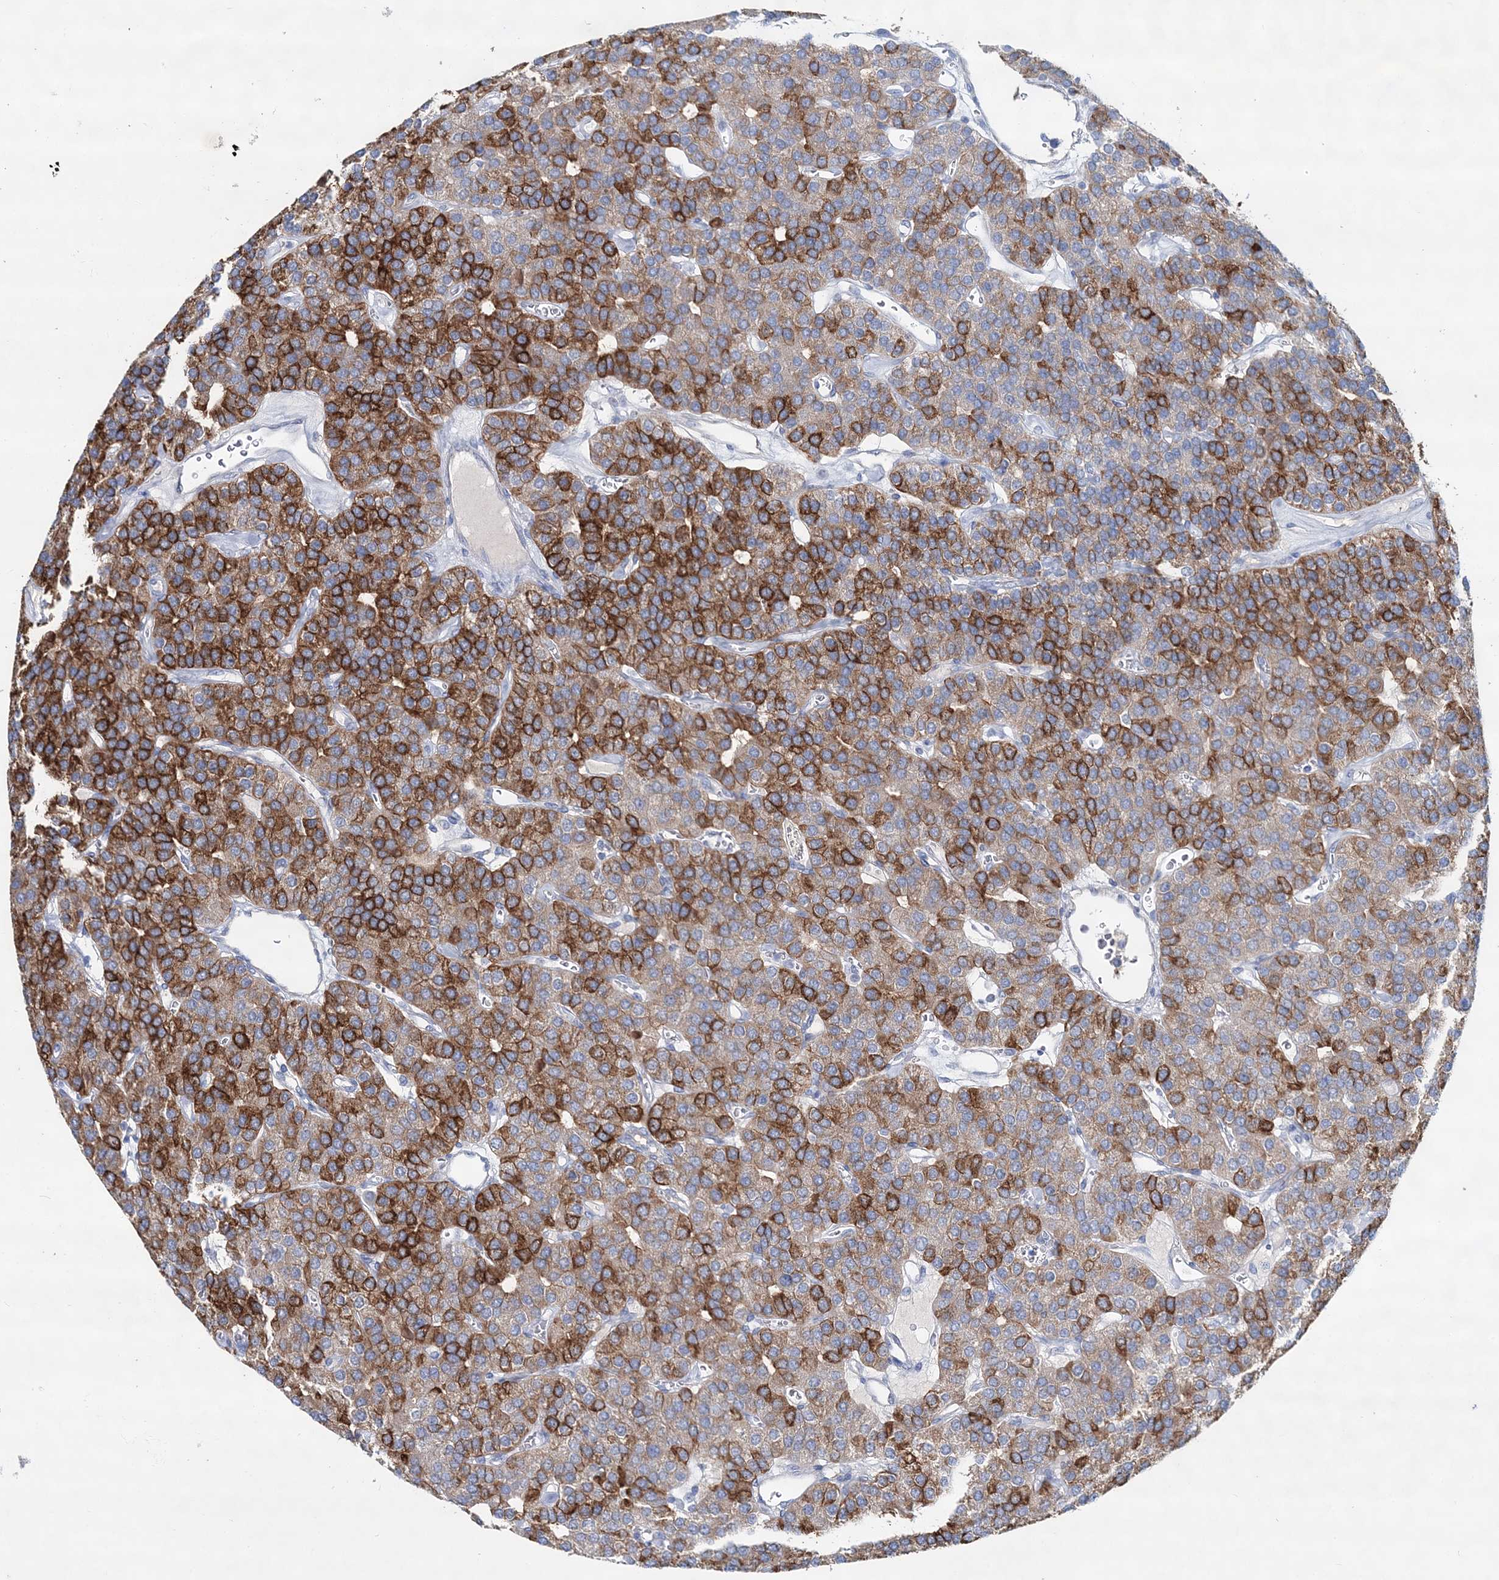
{"staining": {"intensity": "strong", "quantity": "25%-75%", "location": "cytoplasmic/membranous"}, "tissue": "parathyroid gland", "cell_type": "Glandular cells", "image_type": "normal", "snomed": [{"axis": "morphology", "description": "Normal tissue, NOS"}, {"axis": "morphology", "description": "Adenoma, NOS"}, {"axis": "topography", "description": "Parathyroid gland"}], "caption": "Human parathyroid gland stained for a protein (brown) reveals strong cytoplasmic/membranous positive staining in about 25%-75% of glandular cells.", "gene": "ADGRL1", "patient": {"sex": "female", "age": 86}}